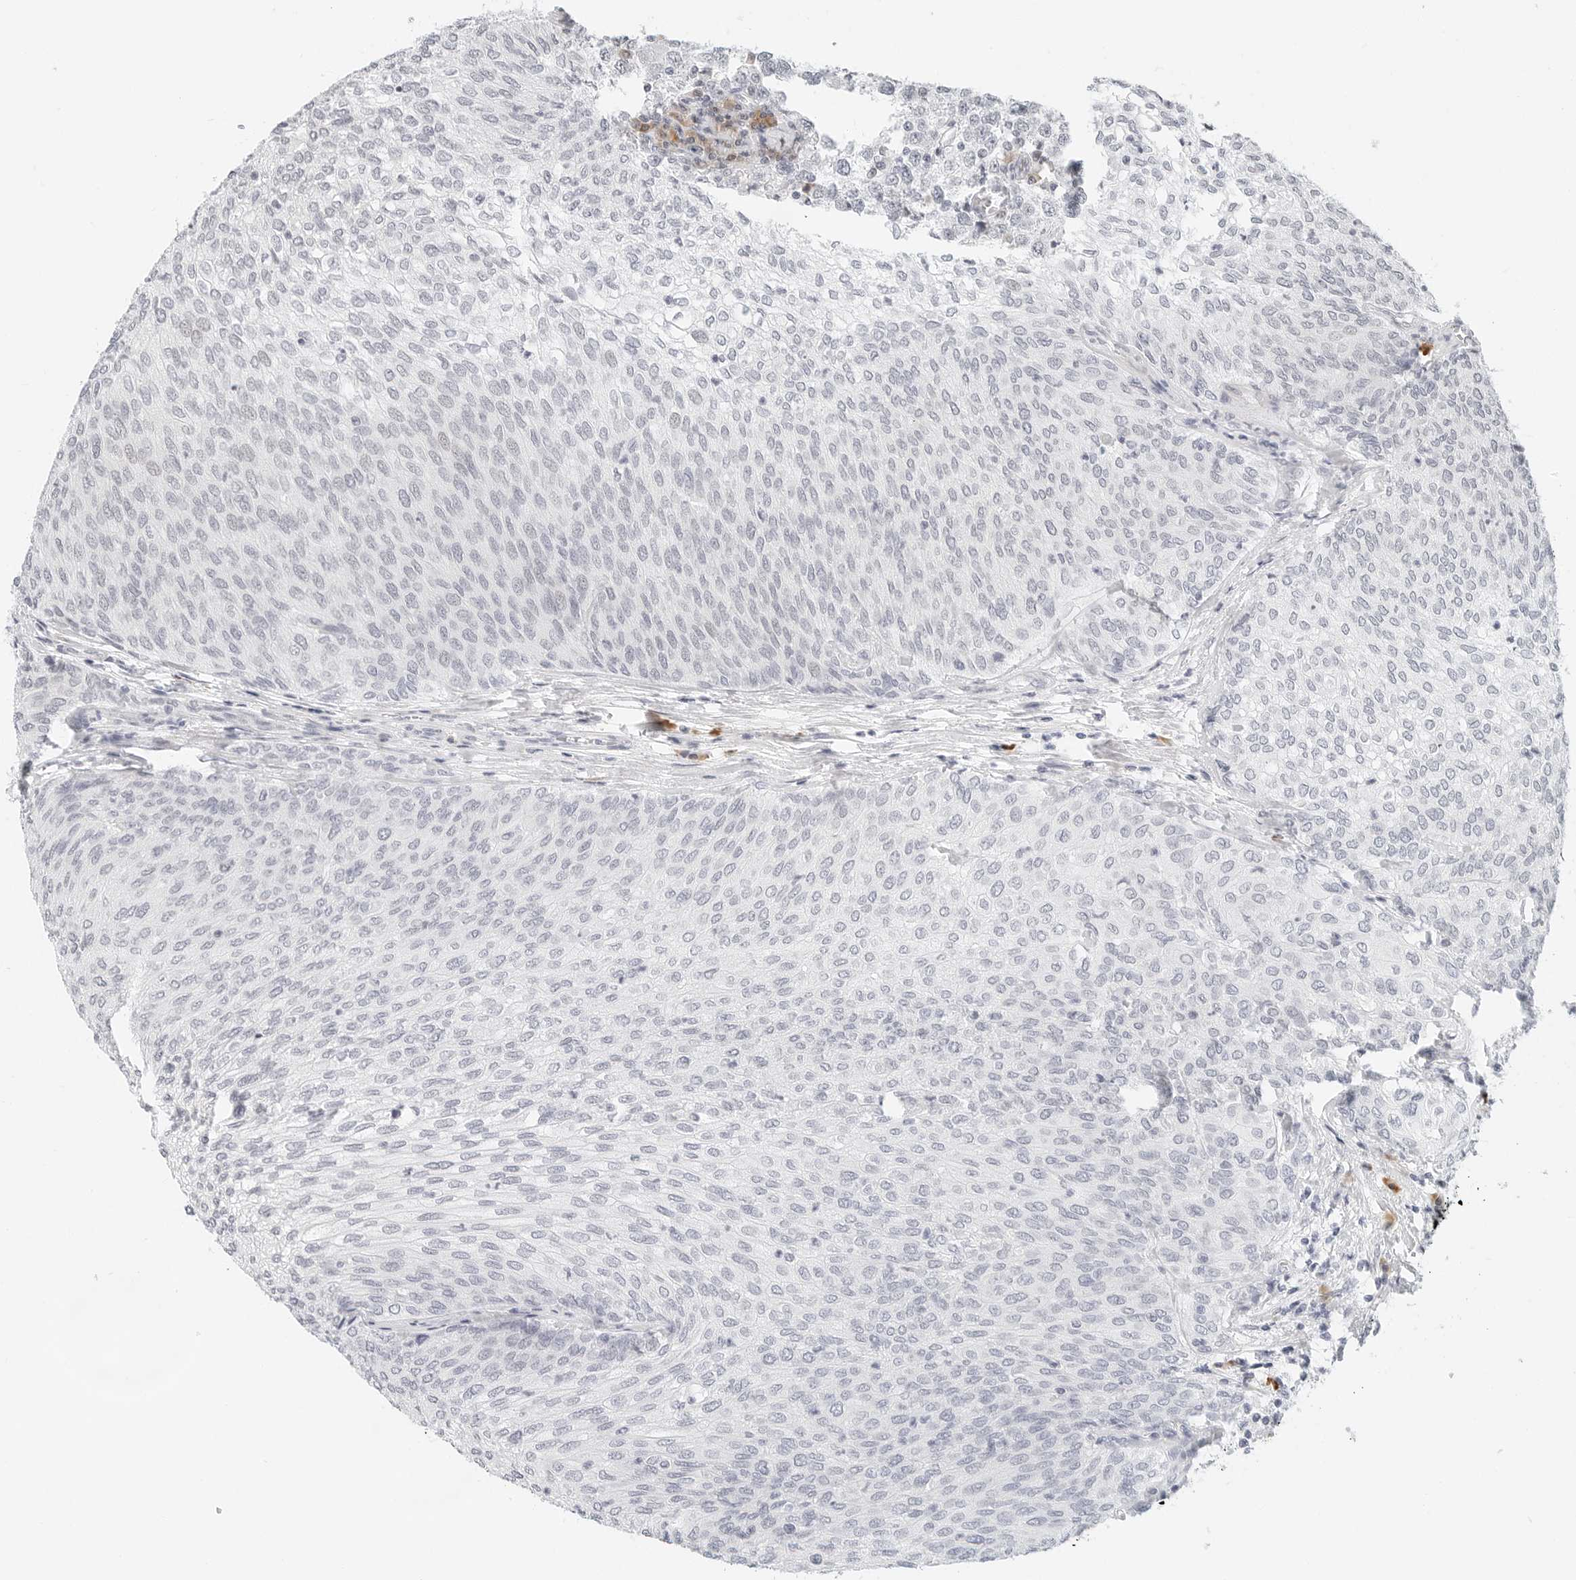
{"staining": {"intensity": "negative", "quantity": "none", "location": "none"}, "tissue": "urothelial cancer", "cell_type": "Tumor cells", "image_type": "cancer", "snomed": [{"axis": "morphology", "description": "Urothelial carcinoma, Low grade"}, {"axis": "topography", "description": "Urinary bladder"}], "caption": "Urothelial cancer was stained to show a protein in brown. There is no significant staining in tumor cells.", "gene": "PARP10", "patient": {"sex": "female", "age": 79}}